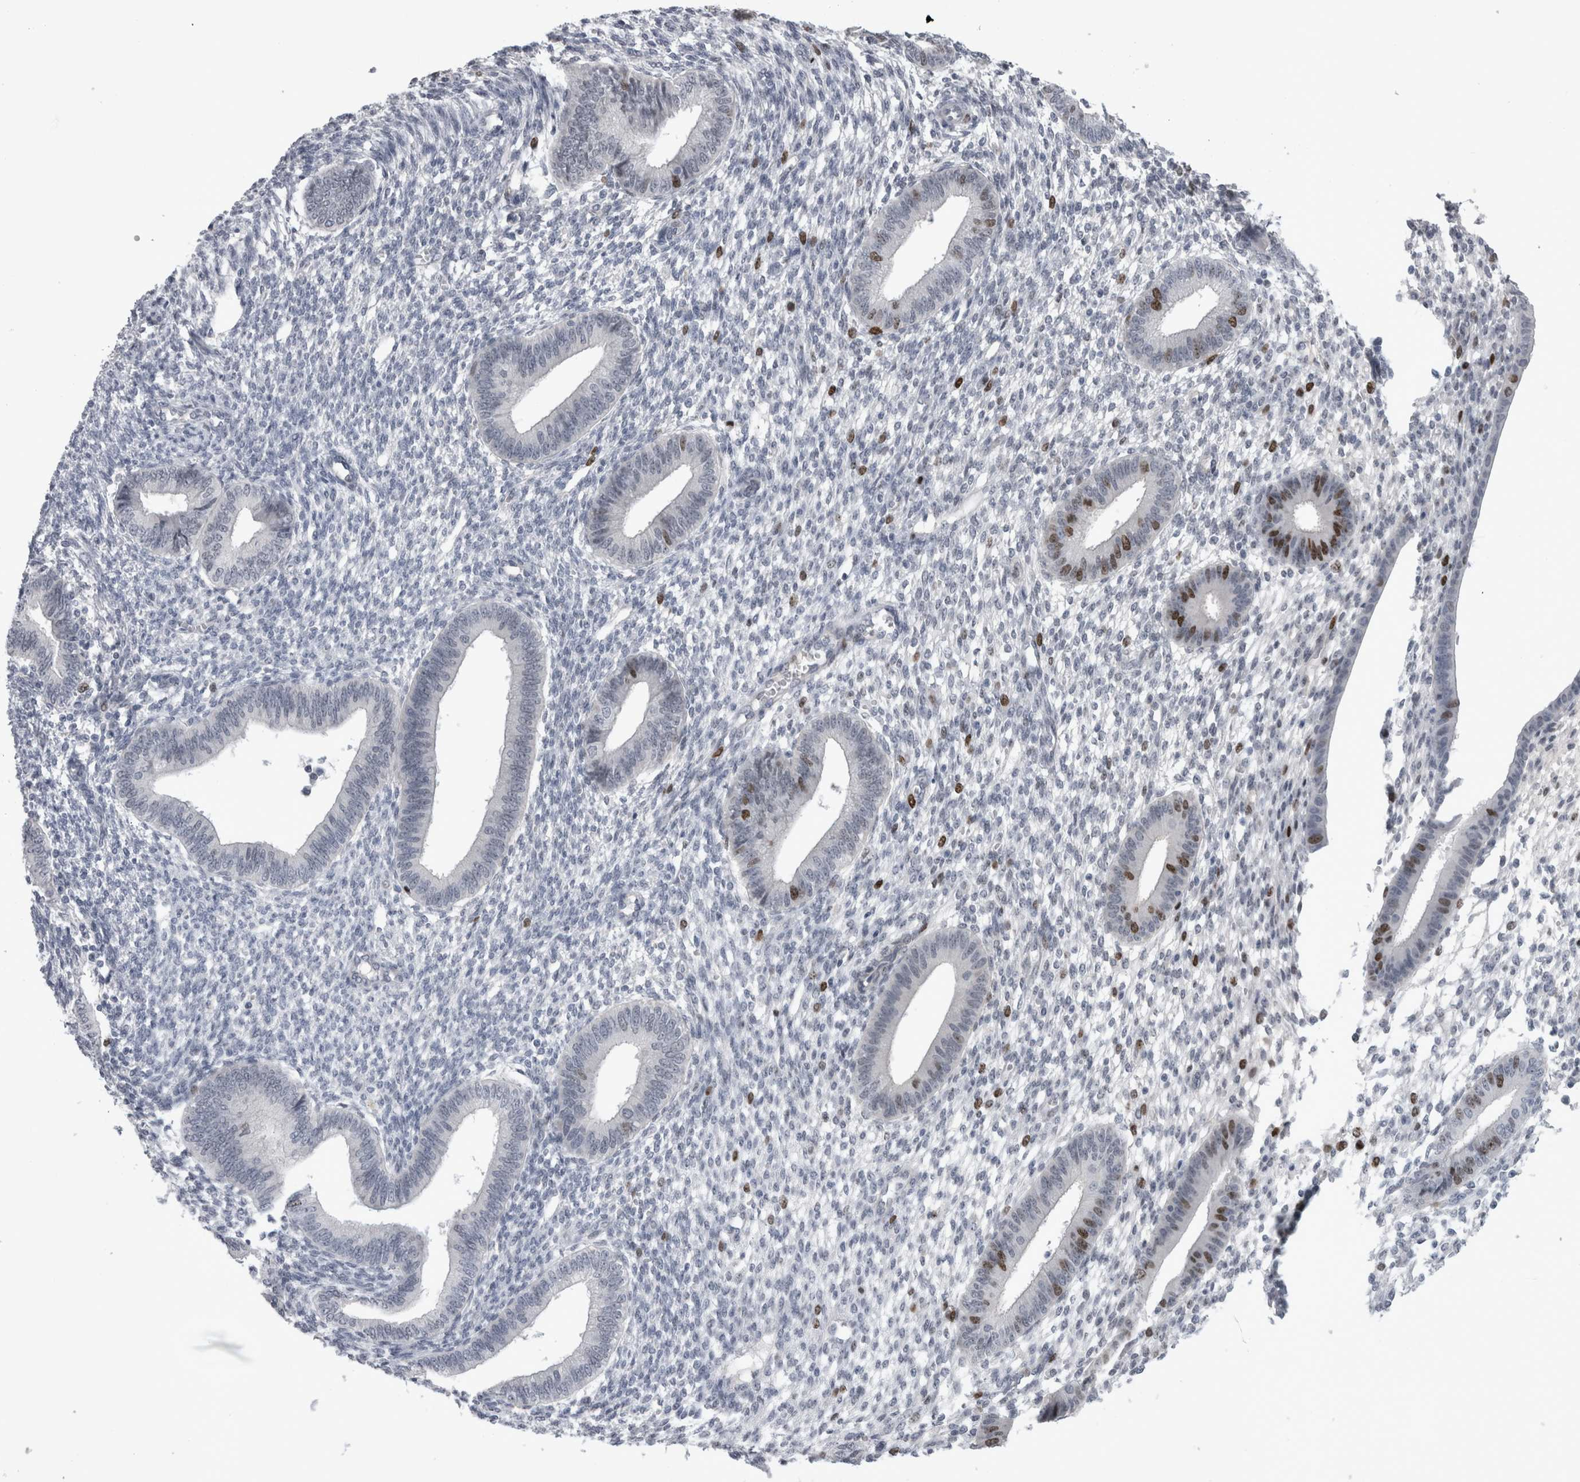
{"staining": {"intensity": "moderate", "quantity": "<25%", "location": "nuclear"}, "tissue": "endometrium", "cell_type": "Cells in endometrial stroma", "image_type": "normal", "snomed": [{"axis": "morphology", "description": "Normal tissue, NOS"}, {"axis": "topography", "description": "Endometrium"}], "caption": "A micrograph of human endometrium stained for a protein reveals moderate nuclear brown staining in cells in endometrial stroma.", "gene": "KIF18B", "patient": {"sex": "female", "age": 46}}